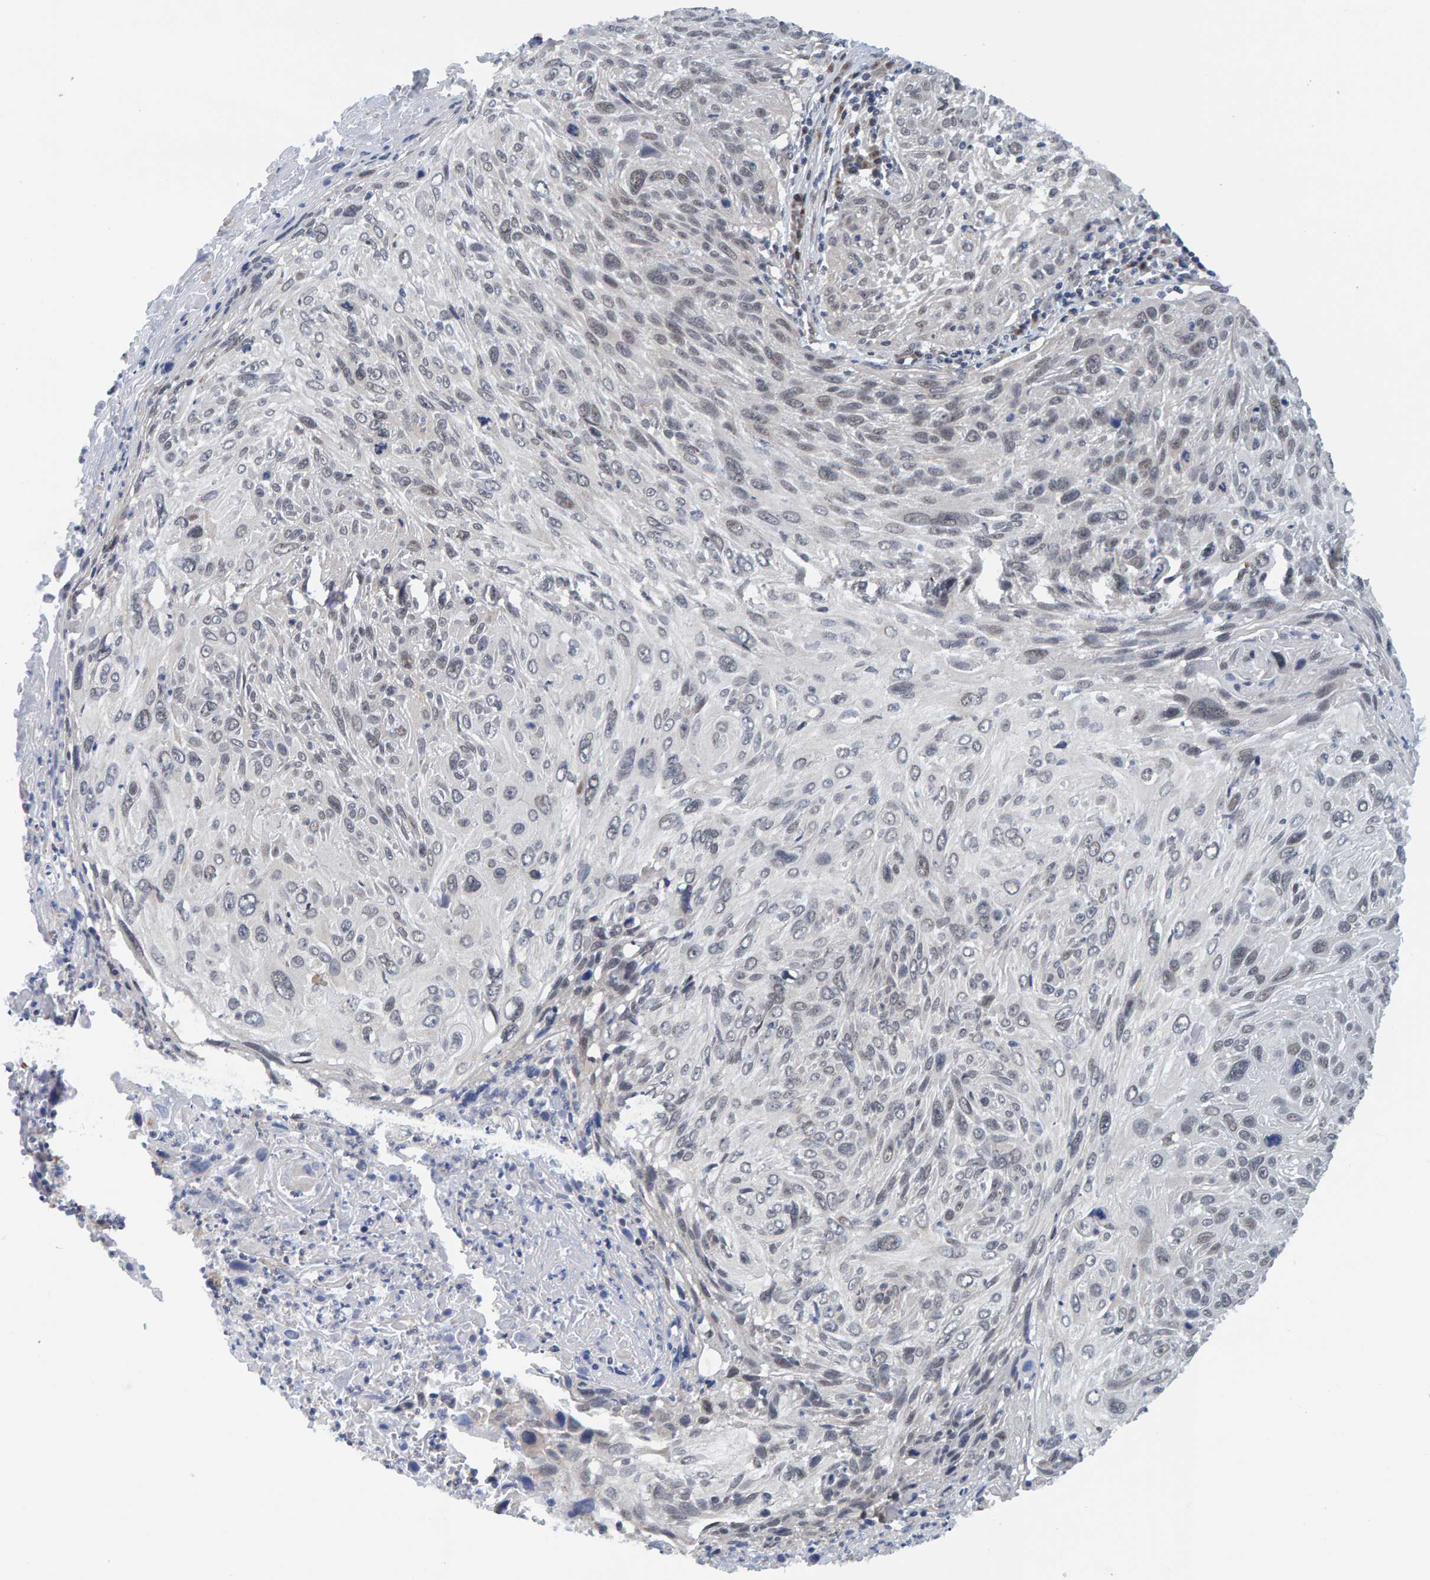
{"staining": {"intensity": "negative", "quantity": "none", "location": "none"}, "tissue": "cervical cancer", "cell_type": "Tumor cells", "image_type": "cancer", "snomed": [{"axis": "morphology", "description": "Squamous cell carcinoma, NOS"}, {"axis": "topography", "description": "Cervix"}], "caption": "The micrograph displays no significant staining in tumor cells of cervical squamous cell carcinoma. Nuclei are stained in blue.", "gene": "SCRN2", "patient": {"sex": "female", "age": 51}}